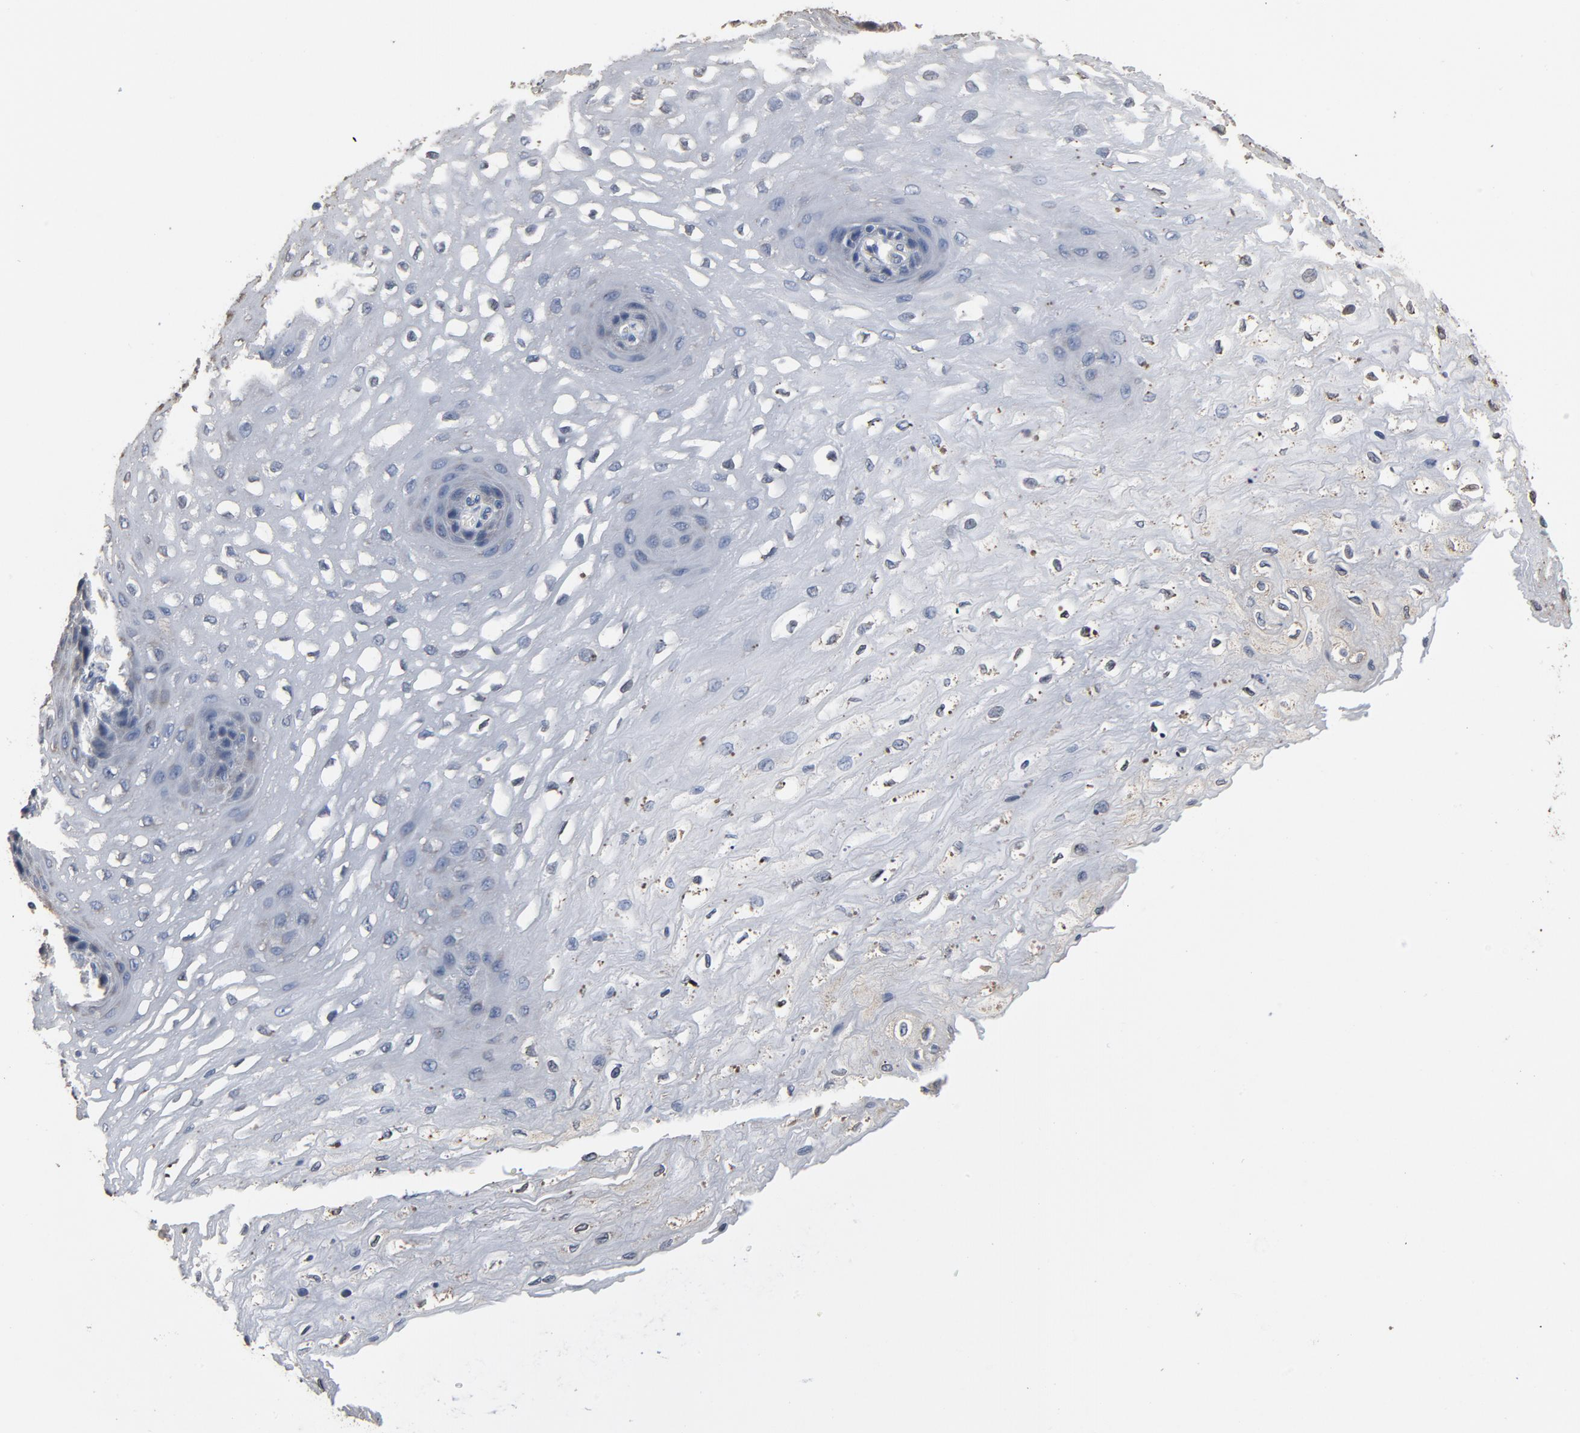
{"staining": {"intensity": "weak", "quantity": "<25%", "location": "cytoplasmic/membranous"}, "tissue": "esophagus", "cell_type": "Squamous epithelial cells", "image_type": "normal", "snomed": [{"axis": "morphology", "description": "Normal tissue, NOS"}, {"axis": "topography", "description": "Esophagus"}], "caption": "Histopathology image shows no significant protein staining in squamous epithelial cells of unremarkable esophagus. Brightfield microscopy of immunohistochemistry stained with DAB (3,3'-diaminobenzidine) (brown) and hematoxylin (blue), captured at high magnification.", "gene": "SOX6", "patient": {"sex": "female", "age": 72}}